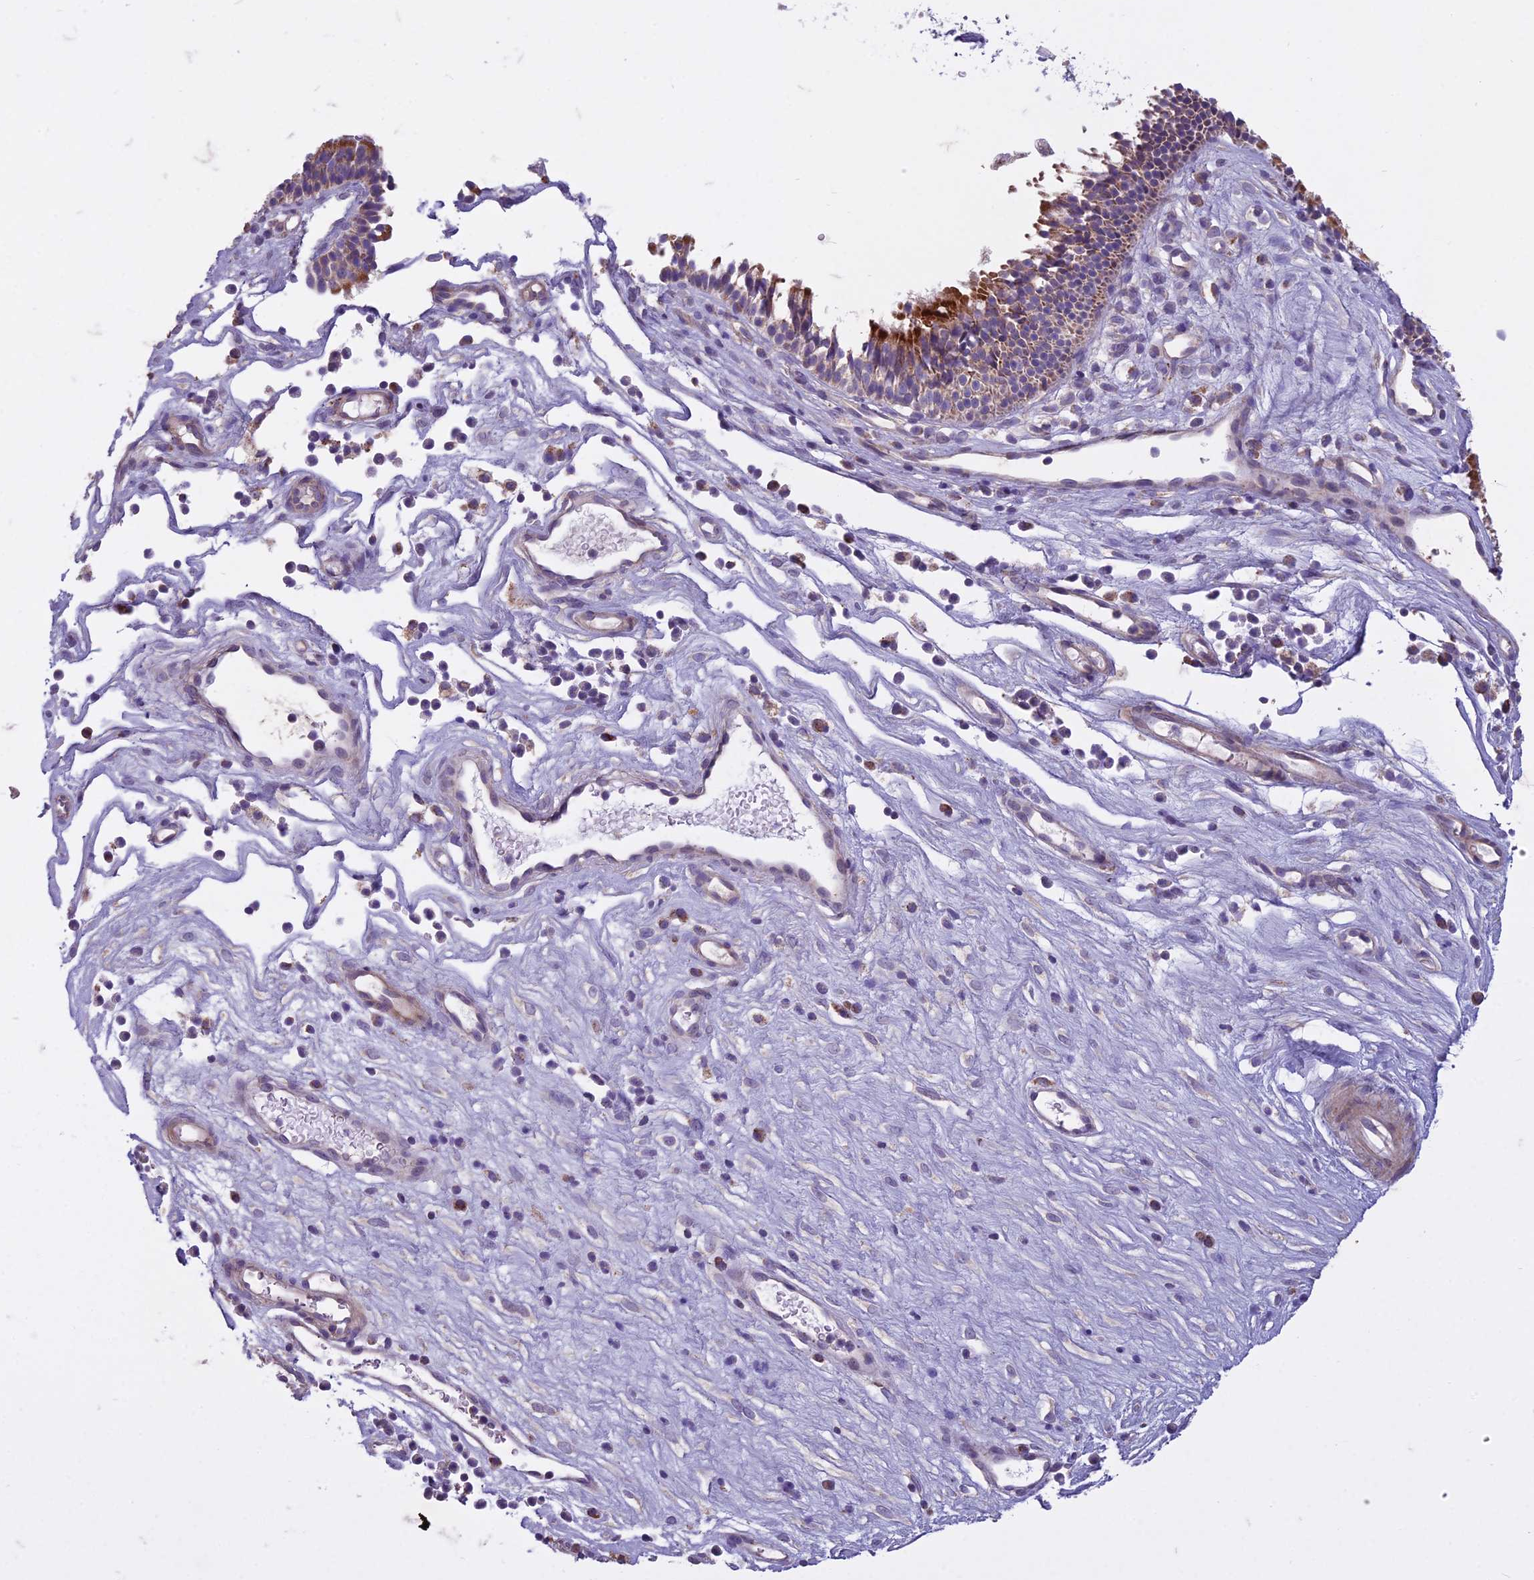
{"staining": {"intensity": "strong", "quantity": "25%-75%", "location": "cytoplasmic/membranous"}, "tissue": "nasopharynx", "cell_type": "Respiratory epithelial cells", "image_type": "normal", "snomed": [{"axis": "morphology", "description": "Normal tissue, NOS"}, {"axis": "morphology", "description": "Inflammation, NOS"}, {"axis": "morphology", "description": "Malignant melanoma, Metastatic site"}, {"axis": "topography", "description": "Nasopharynx"}], "caption": "Human nasopharynx stained with a brown dye exhibits strong cytoplasmic/membranous positive staining in about 25%-75% of respiratory epithelial cells.", "gene": "DUS2", "patient": {"sex": "male", "age": 70}}